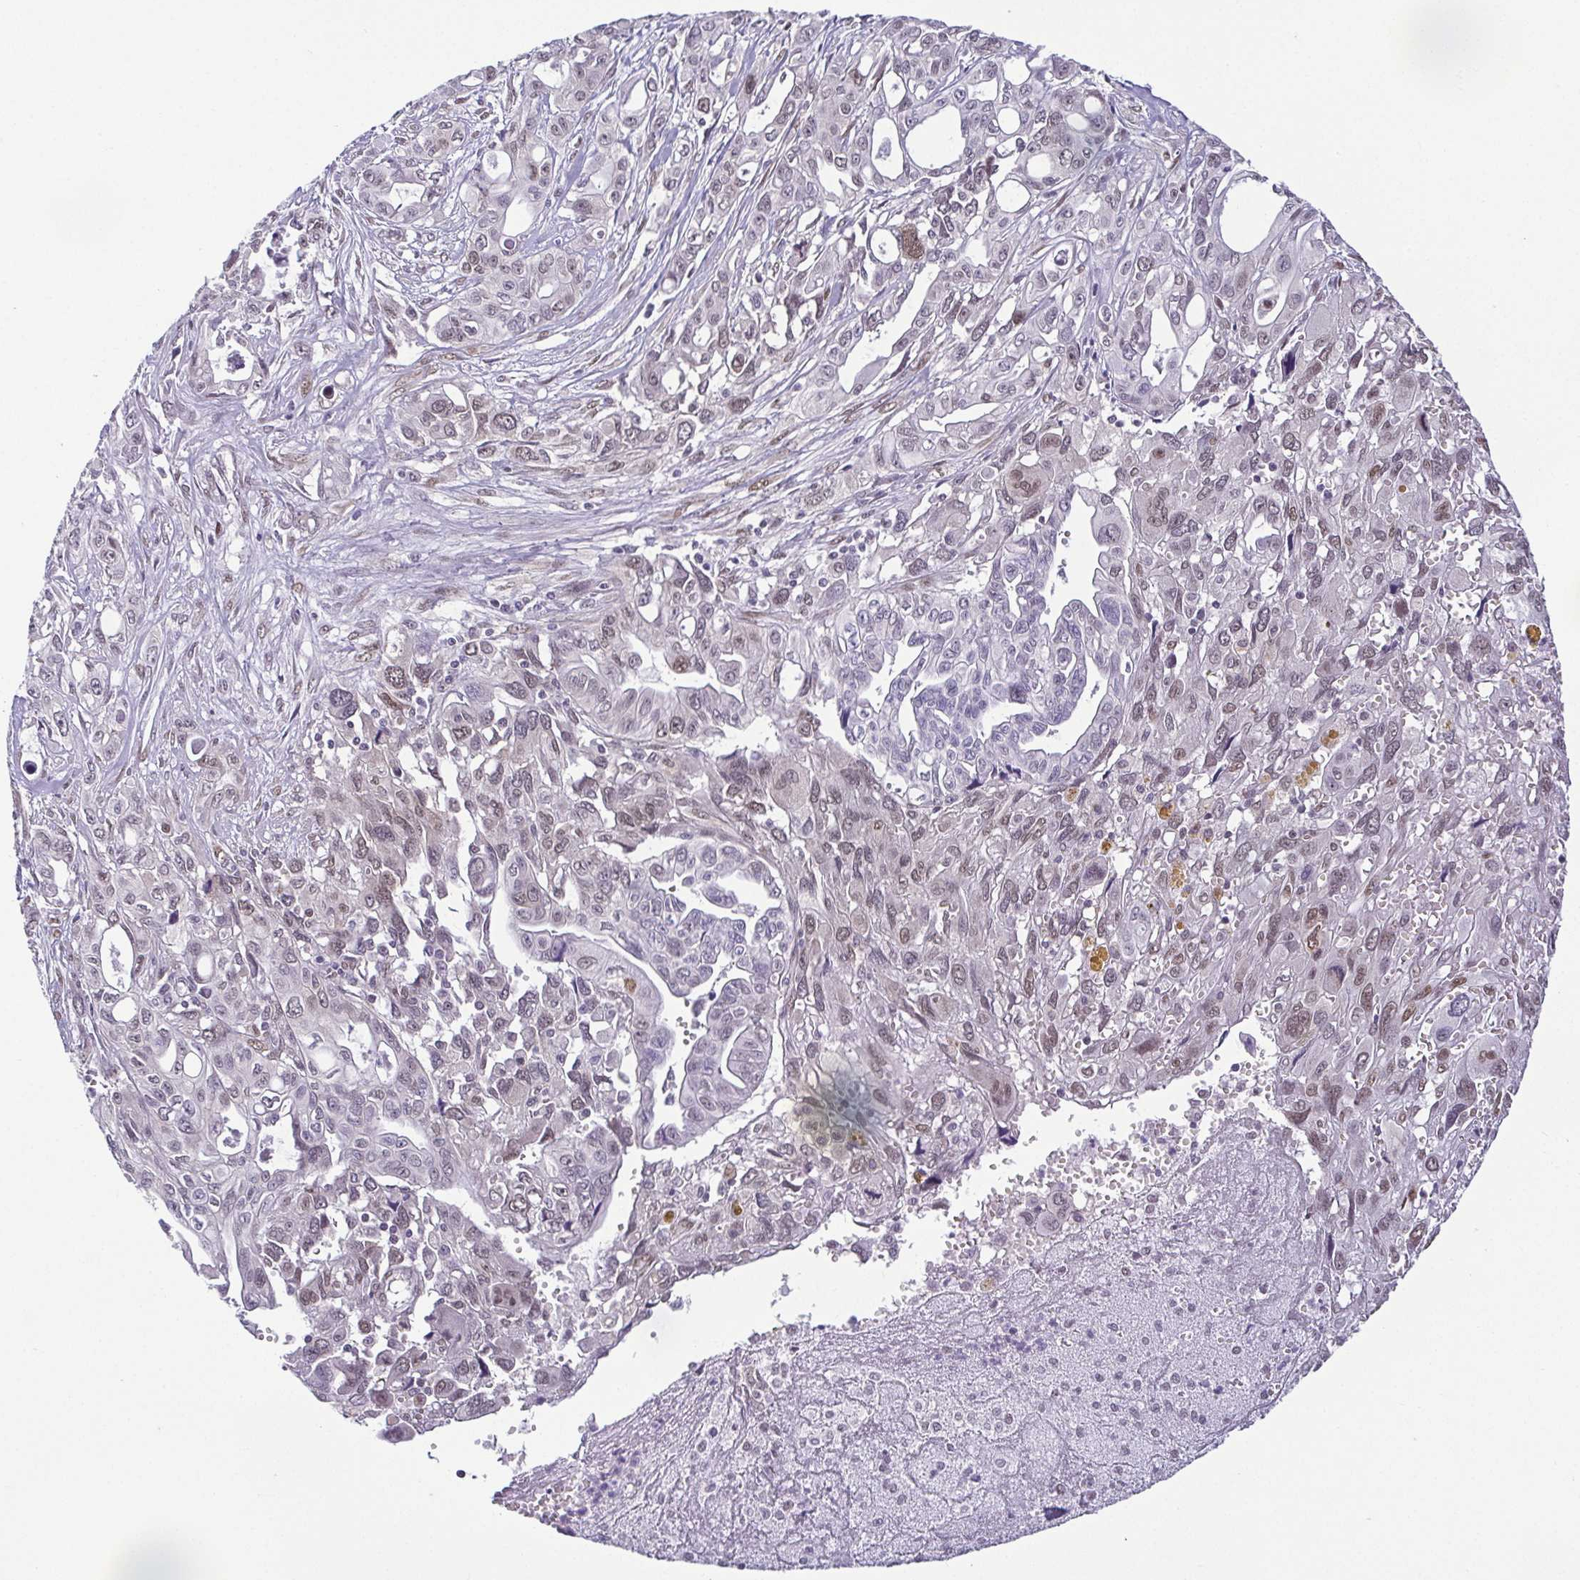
{"staining": {"intensity": "moderate", "quantity": "<25%", "location": "nuclear"}, "tissue": "pancreatic cancer", "cell_type": "Tumor cells", "image_type": "cancer", "snomed": [{"axis": "morphology", "description": "Adenocarcinoma, NOS"}, {"axis": "topography", "description": "Pancreas"}], "caption": "Adenocarcinoma (pancreatic) tissue demonstrates moderate nuclear positivity in approximately <25% of tumor cells, visualized by immunohistochemistry.", "gene": "RBM3", "patient": {"sex": "female", "age": 47}}